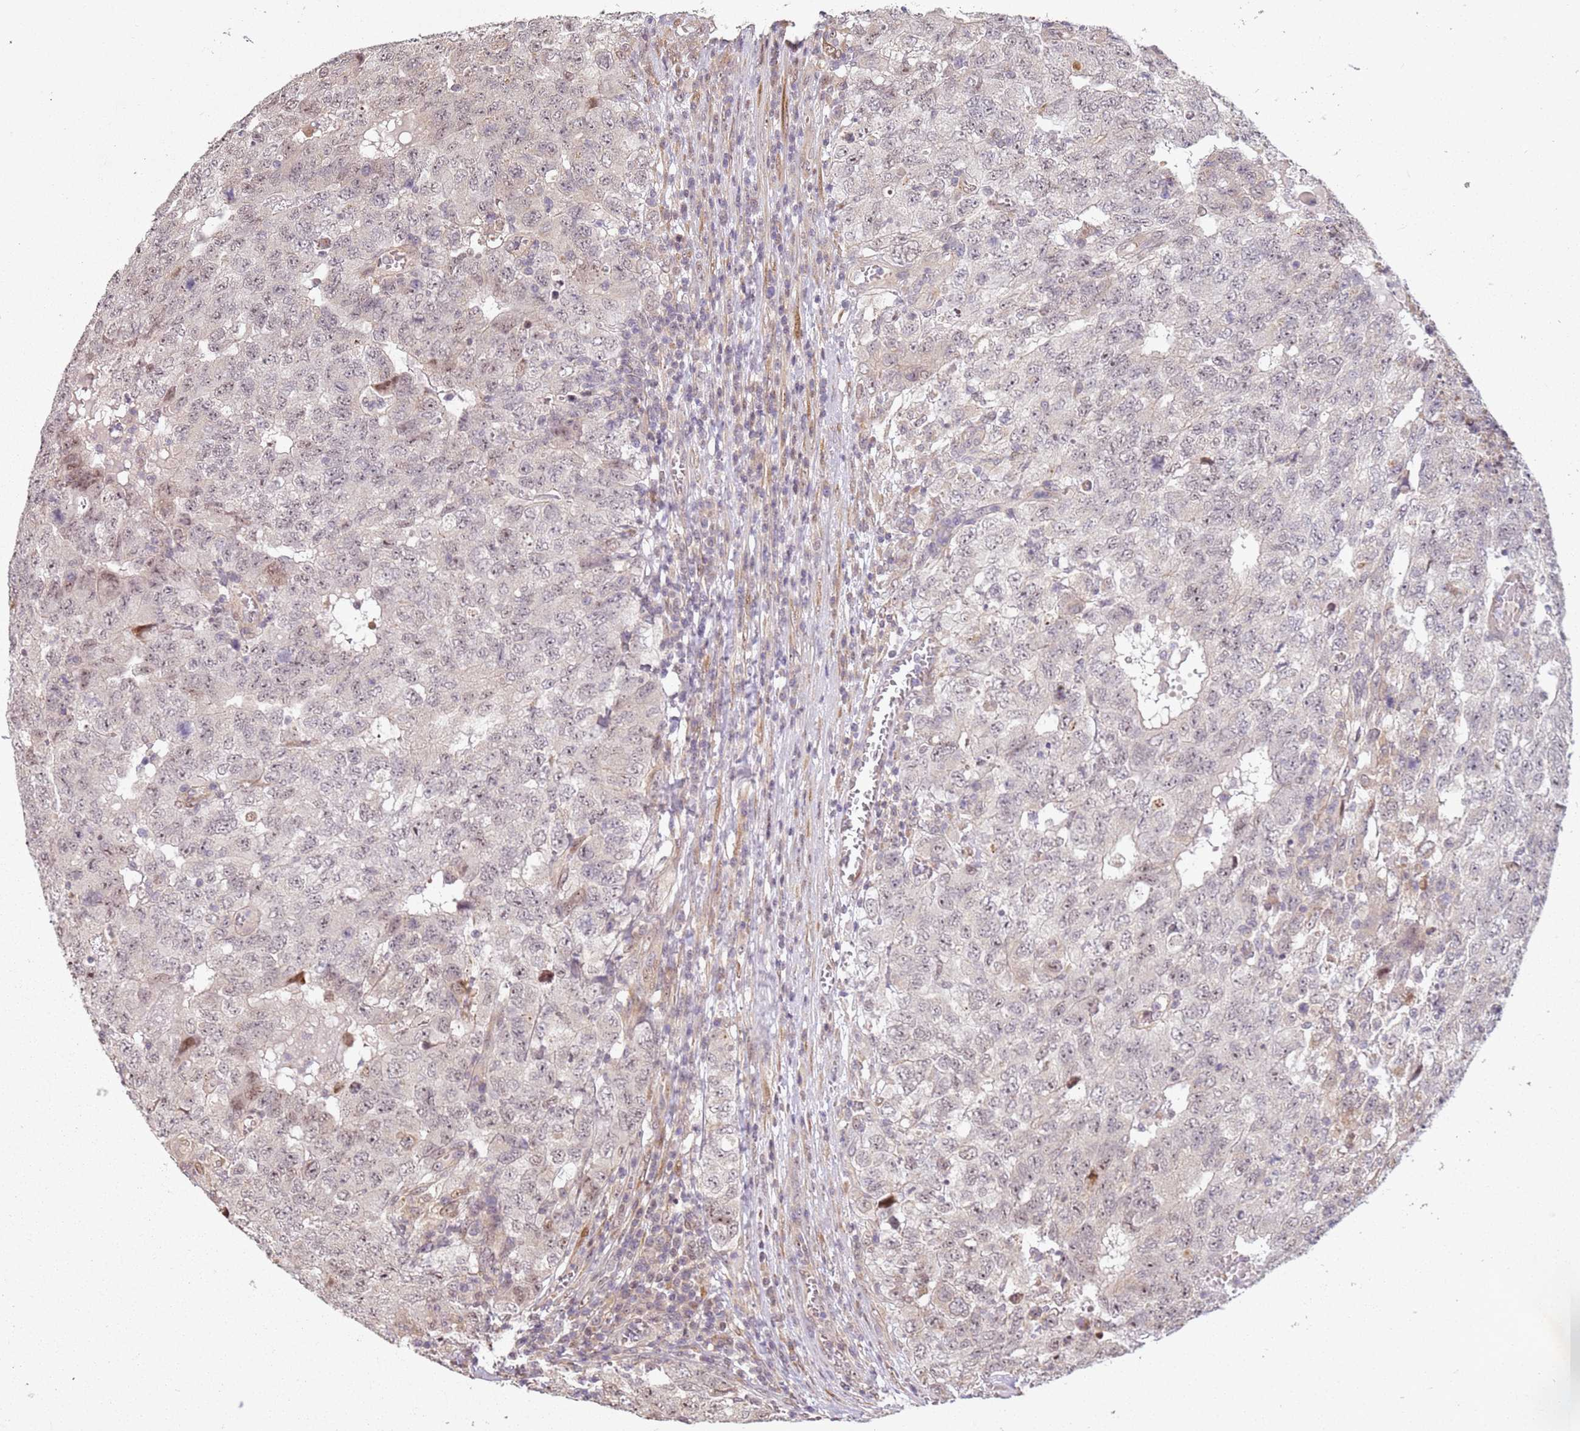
{"staining": {"intensity": "weak", "quantity": "<25%", "location": "cytoplasmic/membranous,nuclear"}, "tissue": "testis cancer", "cell_type": "Tumor cells", "image_type": "cancer", "snomed": [{"axis": "morphology", "description": "Carcinoma, Embryonal, NOS"}, {"axis": "topography", "description": "Testis"}], "caption": "The image exhibits no significant expression in tumor cells of testis cancer (embryonal carcinoma).", "gene": "CHURC1", "patient": {"sex": "male", "age": 34}}